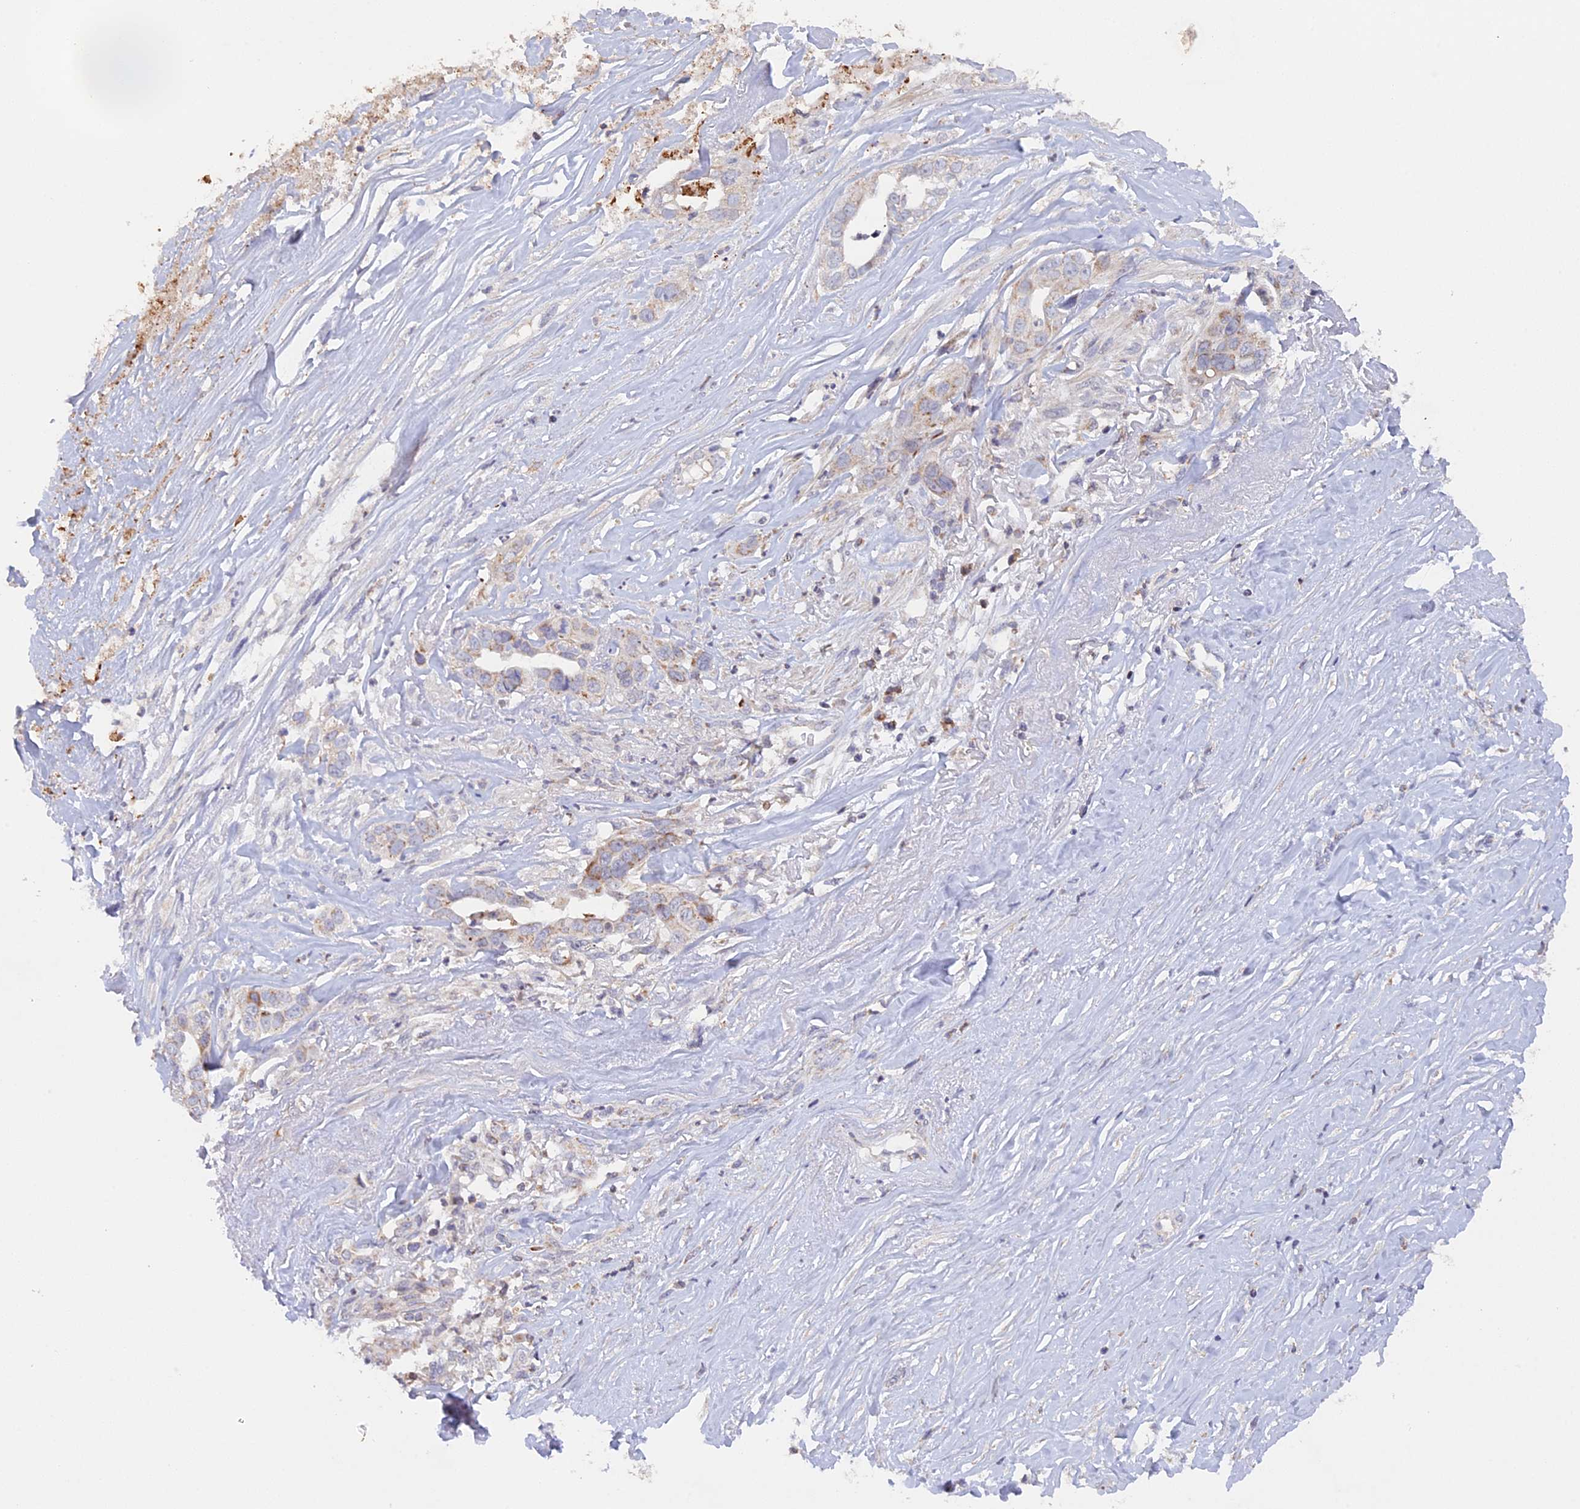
{"staining": {"intensity": "moderate", "quantity": "<25%", "location": "cytoplasmic/membranous"}, "tissue": "liver cancer", "cell_type": "Tumor cells", "image_type": "cancer", "snomed": [{"axis": "morphology", "description": "Cholangiocarcinoma"}, {"axis": "topography", "description": "Liver"}], "caption": "Moderate cytoplasmic/membranous positivity for a protein is present in approximately <25% of tumor cells of liver cholangiocarcinoma using immunohistochemistry.", "gene": "MPV17L", "patient": {"sex": "female", "age": 79}}